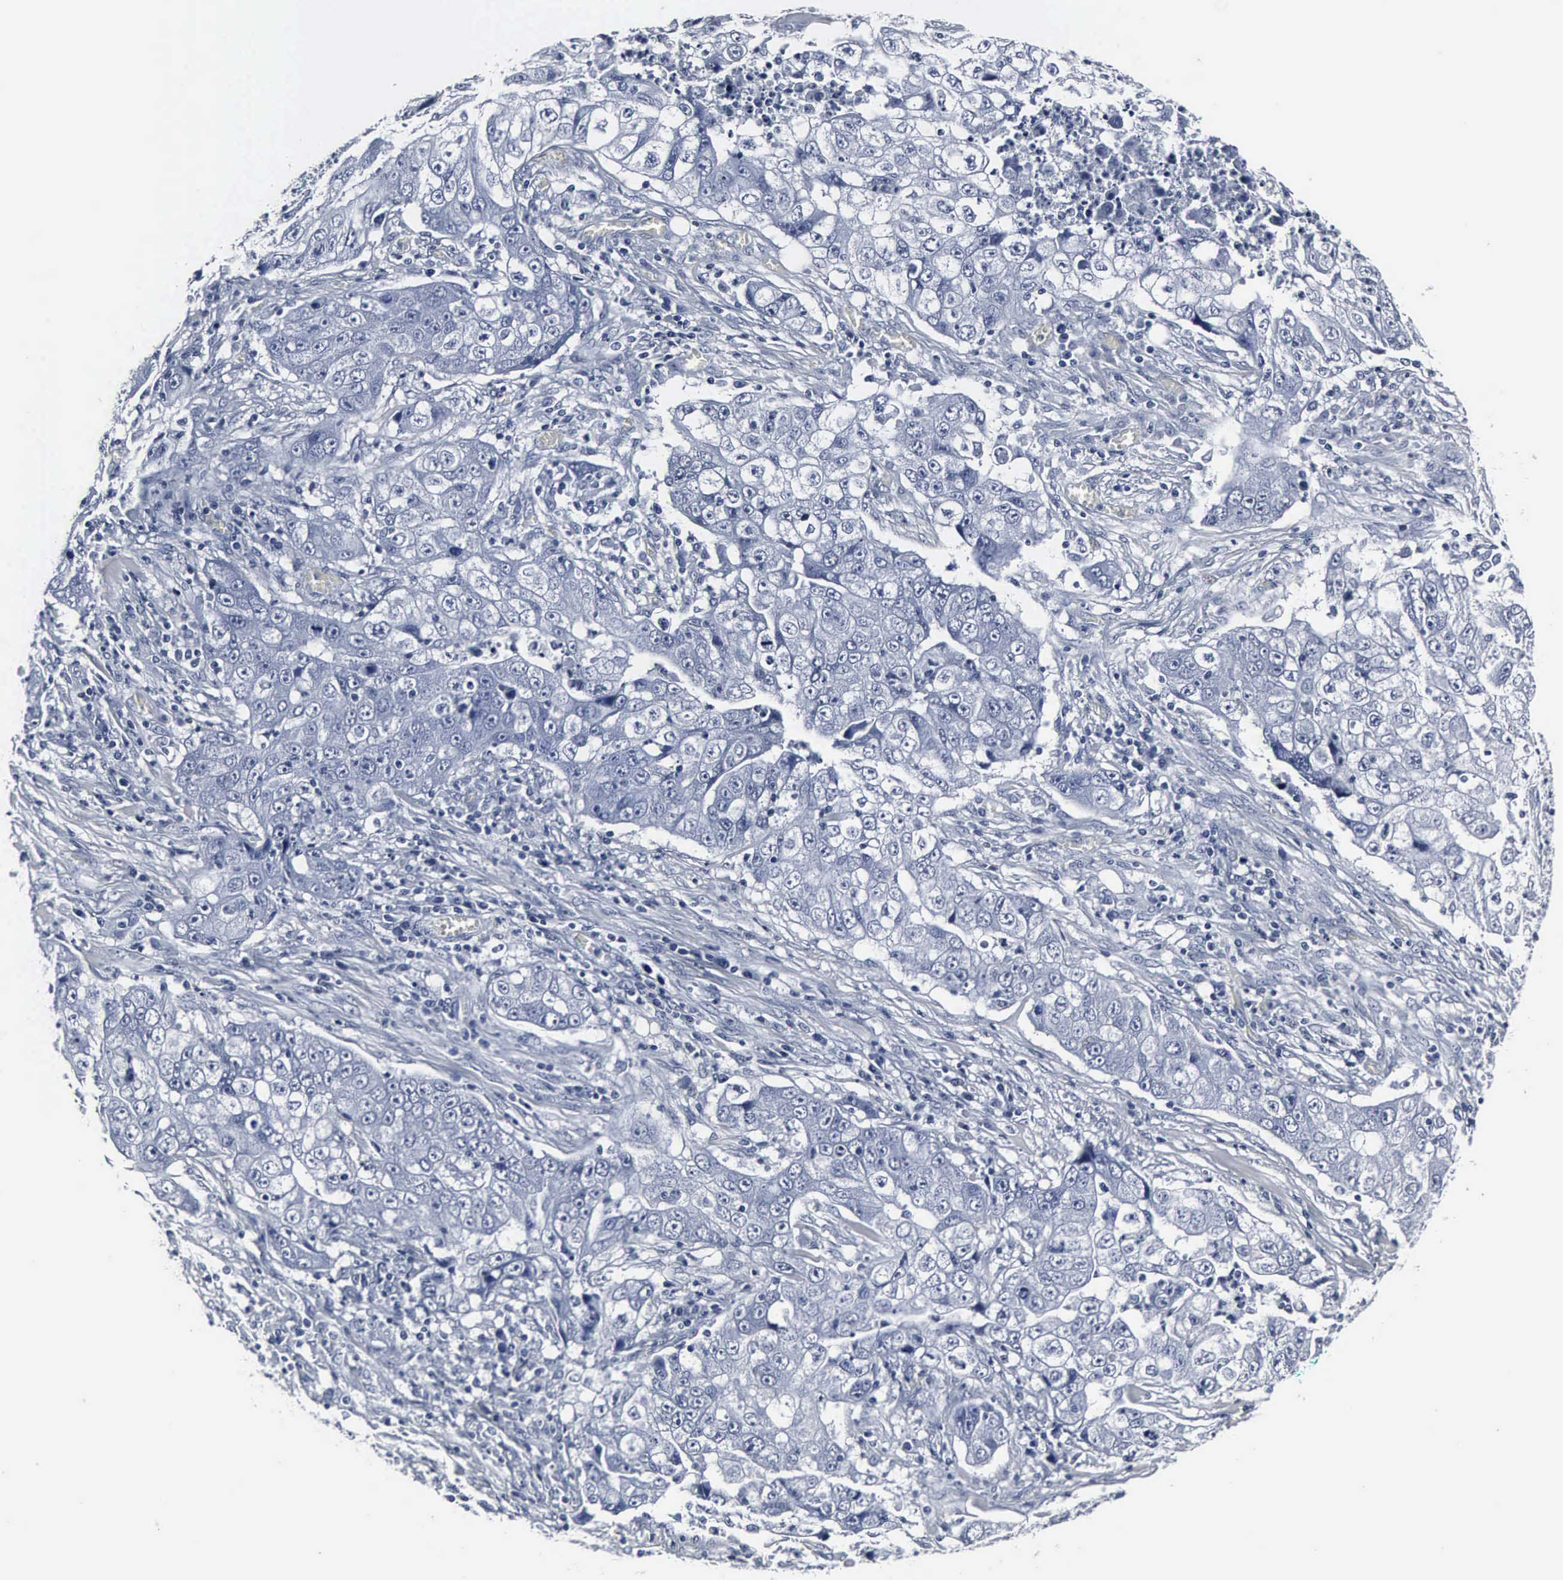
{"staining": {"intensity": "negative", "quantity": "none", "location": "none"}, "tissue": "lung cancer", "cell_type": "Tumor cells", "image_type": "cancer", "snomed": [{"axis": "morphology", "description": "Squamous cell carcinoma, NOS"}, {"axis": "topography", "description": "Lung"}], "caption": "High magnification brightfield microscopy of squamous cell carcinoma (lung) stained with DAB (3,3'-diaminobenzidine) (brown) and counterstained with hematoxylin (blue): tumor cells show no significant positivity.", "gene": "SNAP25", "patient": {"sex": "male", "age": 64}}